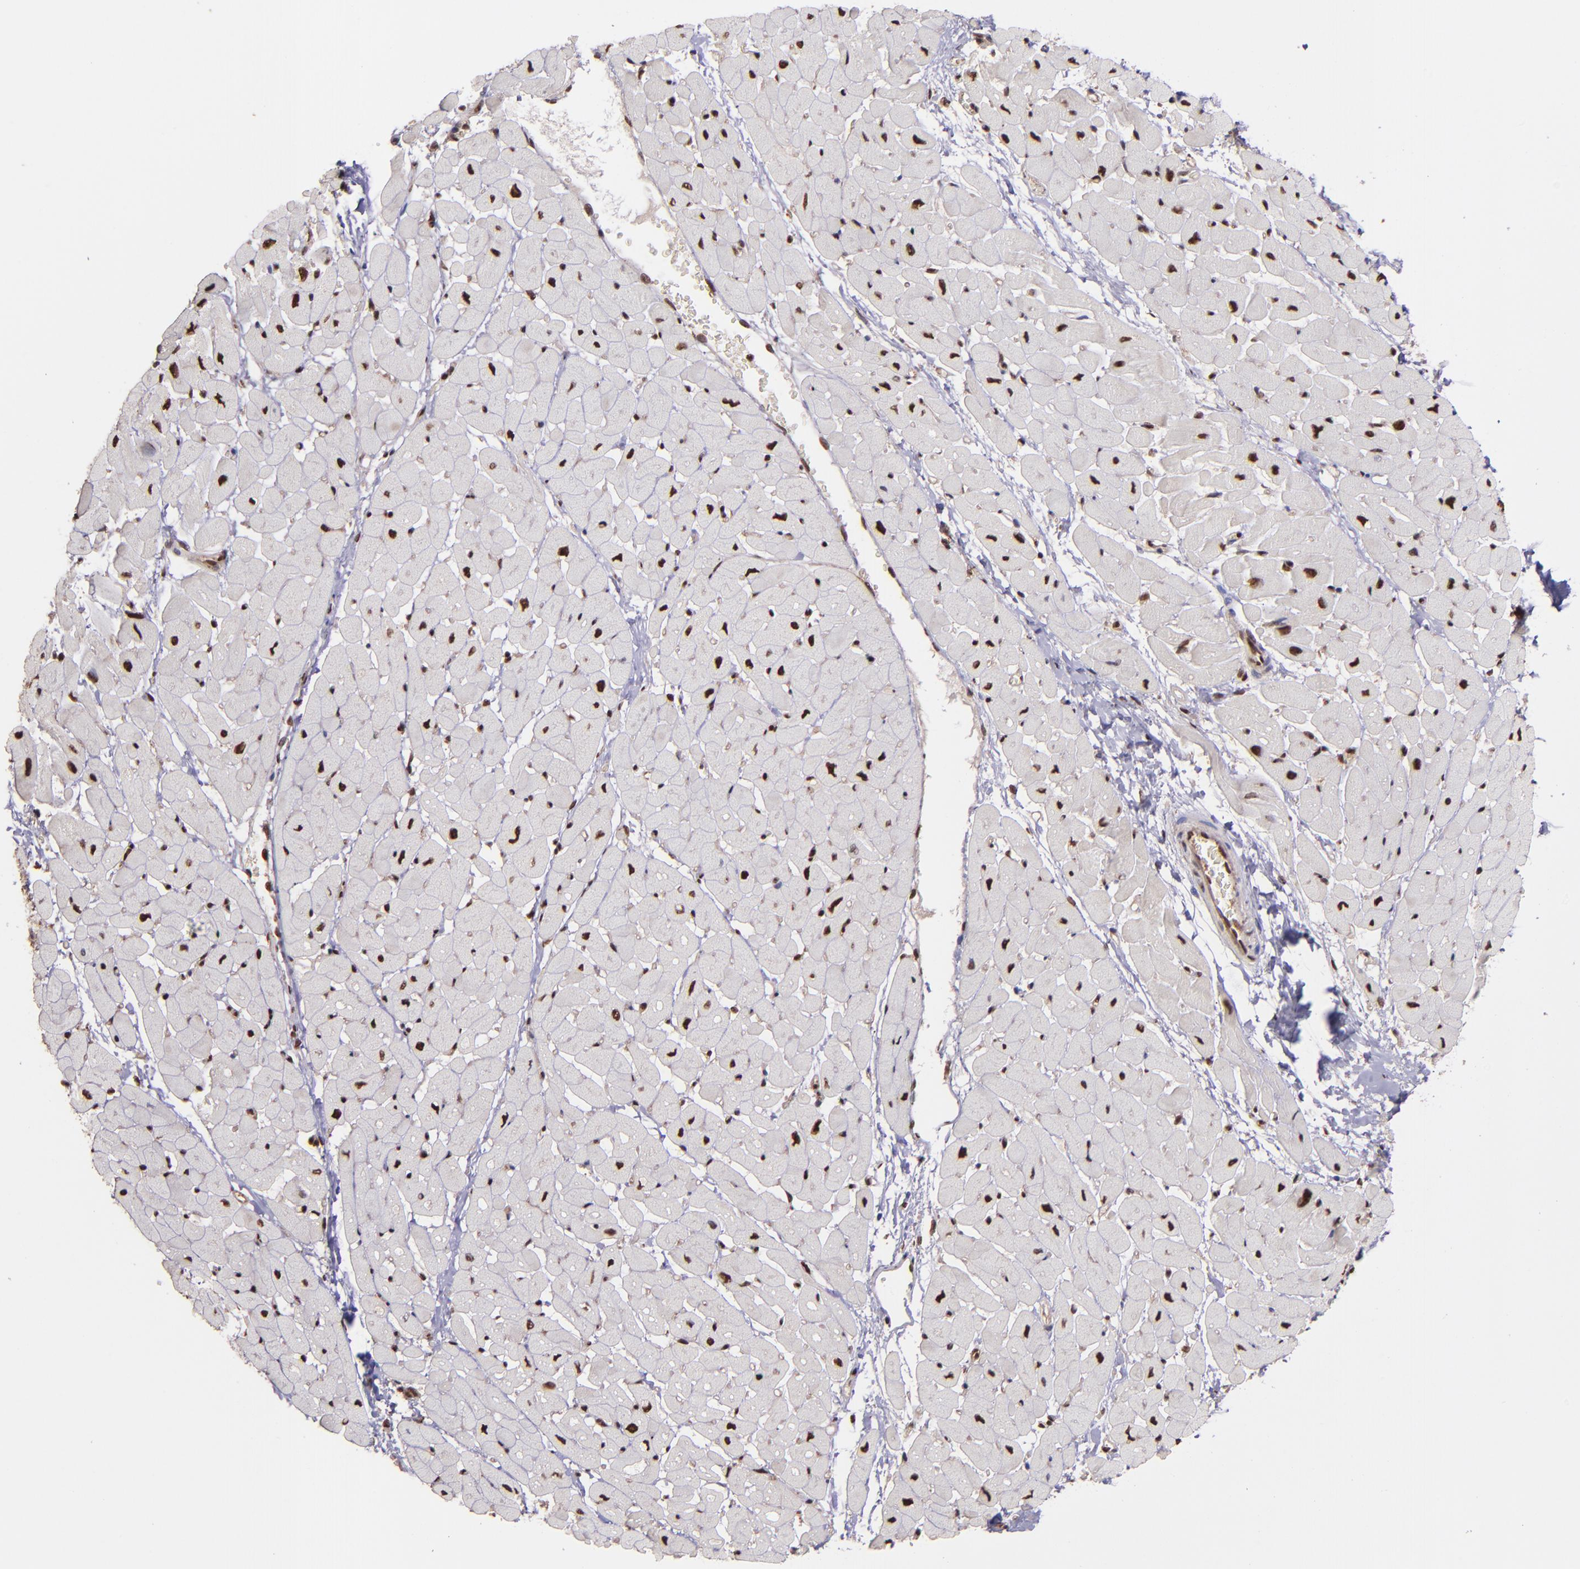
{"staining": {"intensity": "moderate", "quantity": ">75%", "location": "nuclear"}, "tissue": "heart muscle", "cell_type": "Cardiomyocytes", "image_type": "normal", "snomed": [{"axis": "morphology", "description": "Normal tissue, NOS"}, {"axis": "topography", "description": "Heart"}], "caption": "Immunohistochemical staining of unremarkable human heart muscle exhibits moderate nuclear protein expression in approximately >75% of cardiomyocytes.", "gene": "PQBP1", "patient": {"sex": "male", "age": 45}}